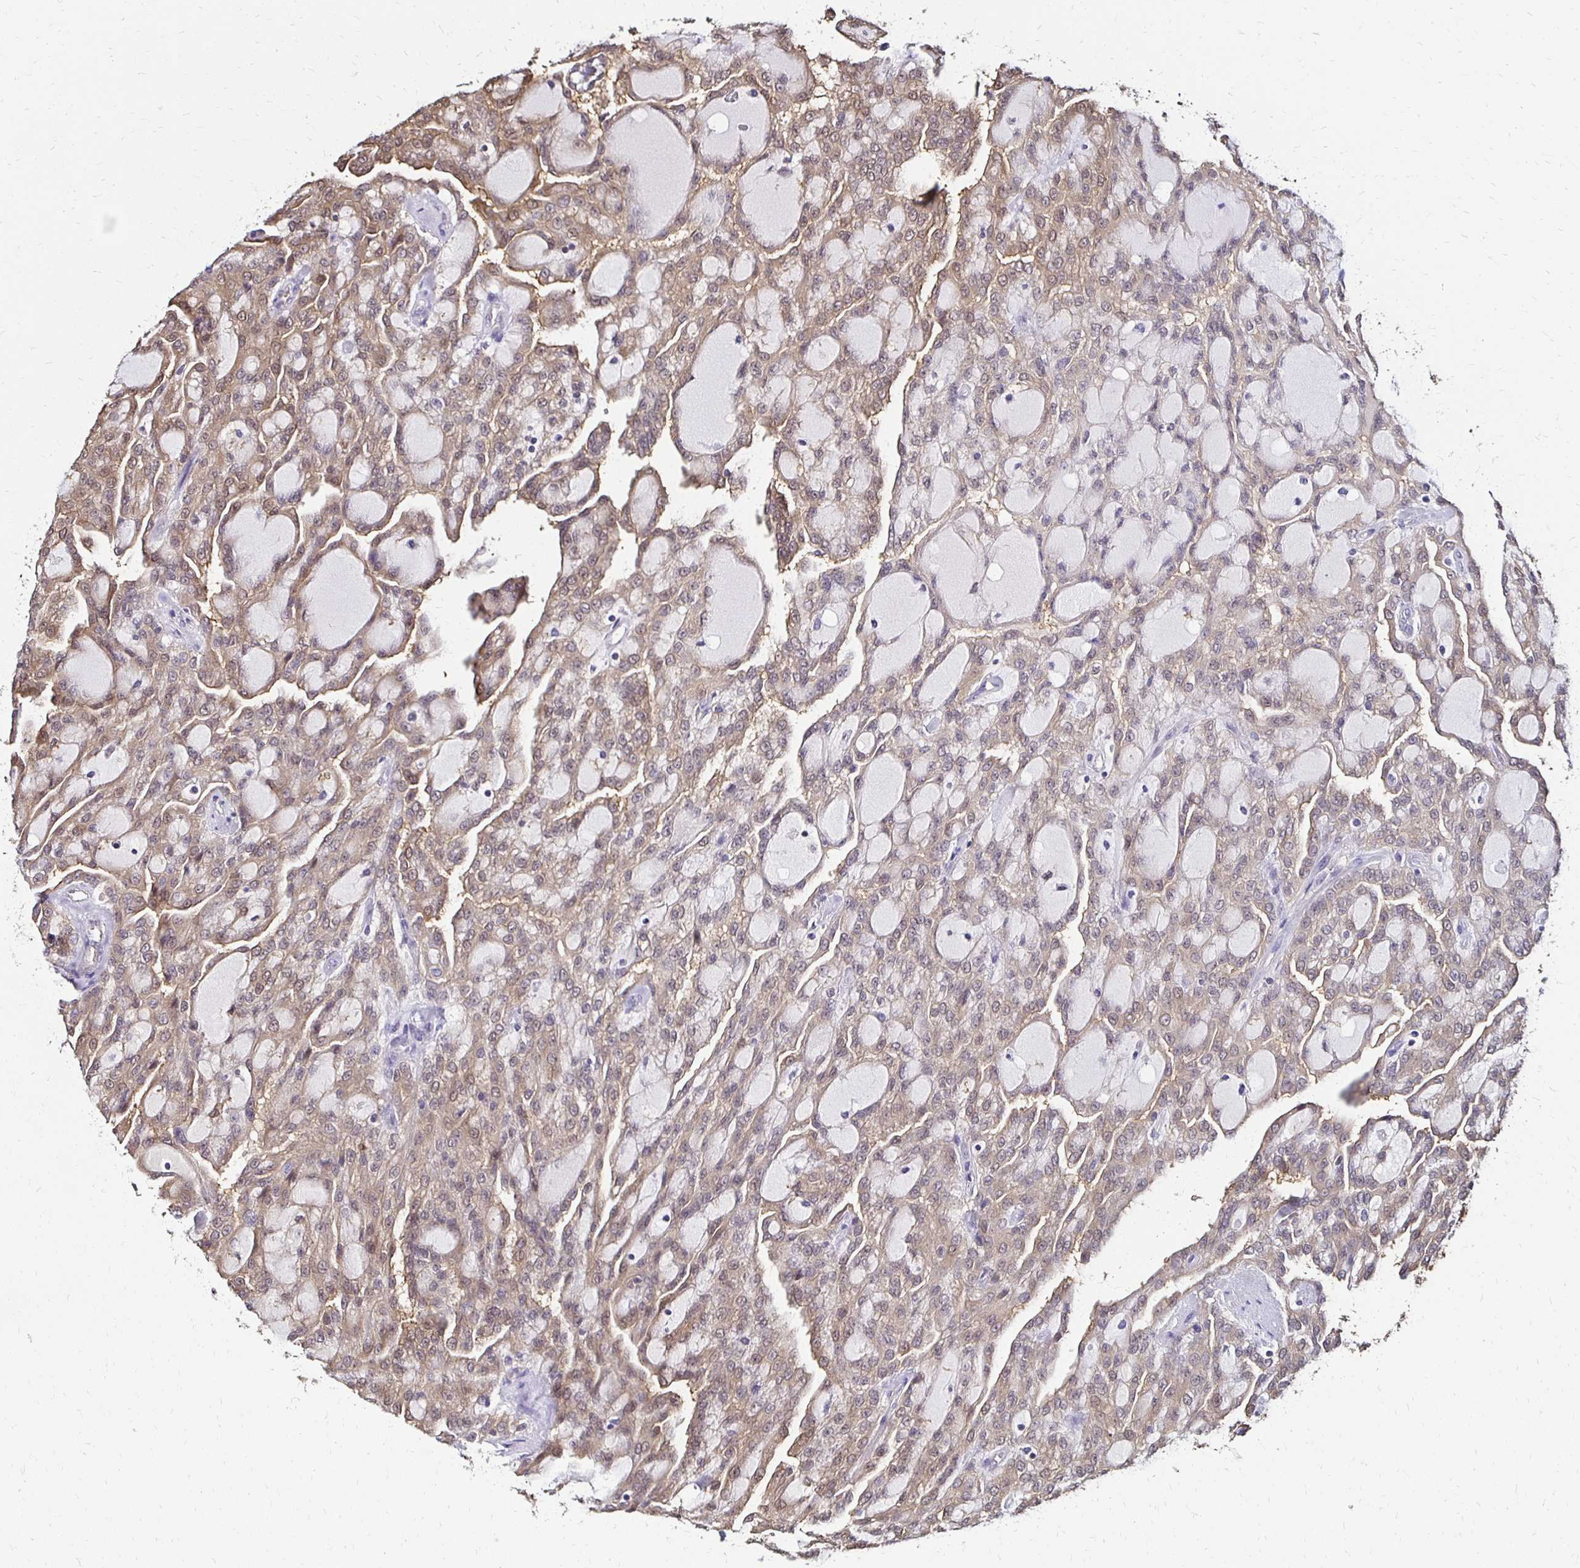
{"staining": {"intensity": "weak", "quantity": ">75%", "location": "cytoplasmic/membranous"}, "tissue": "renal cancer", "cell_type": "Tumor cells", "image_type": "cancer", "snomed": [{"axis": "morphology", "description": "Adenocarcinoma, NOS"}, {"axis": "topography", "description": "Kidney"}], "caption": "This photomicrograph demonstrates IHC staining of human renal cancer, with low weak cytoplasmic/membranous staining in approximately >75% of tumor cells.", "gene": "TXN", "patient": {"sex": "male", "age": 63}}